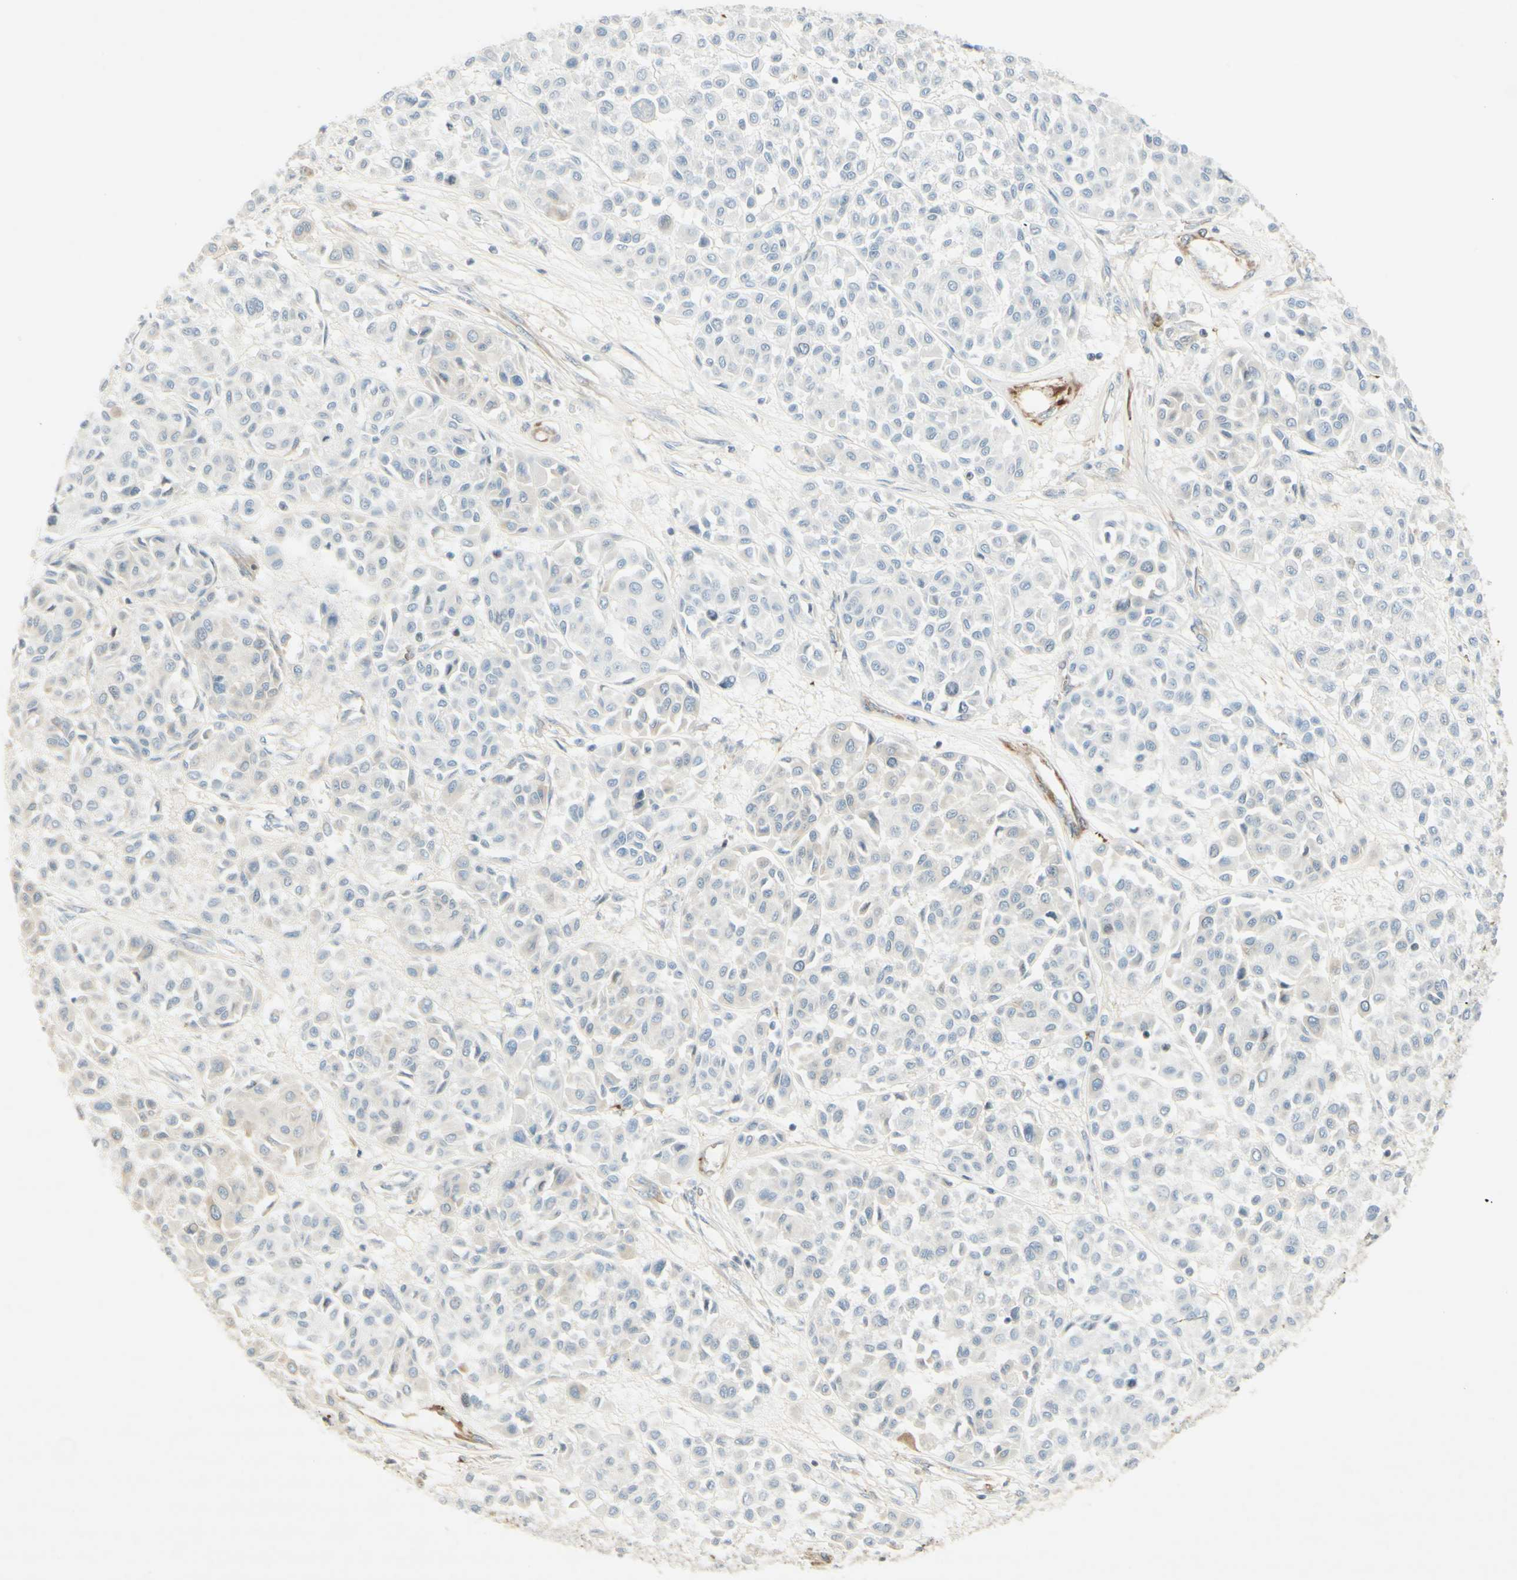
{"staining": {"intensity": "negative", "quantity": "none", "location": "none"}, "tissue": "melanoma", "cell_type": "Tumor cells", "image_type": "cancer", "snomed": [{"axis": "morphology", "description": "Malignant melanoma, Metastatic site"}, {"axis": "topography", "description": "Soft tissue"}], "caption": "Malignant melanoma (metastatic site) was stained to show a protein in brown. There is no significant staining in tumor cells.", "gene": "MAP1B", "patient": {"sex": "male", "age": 41}}